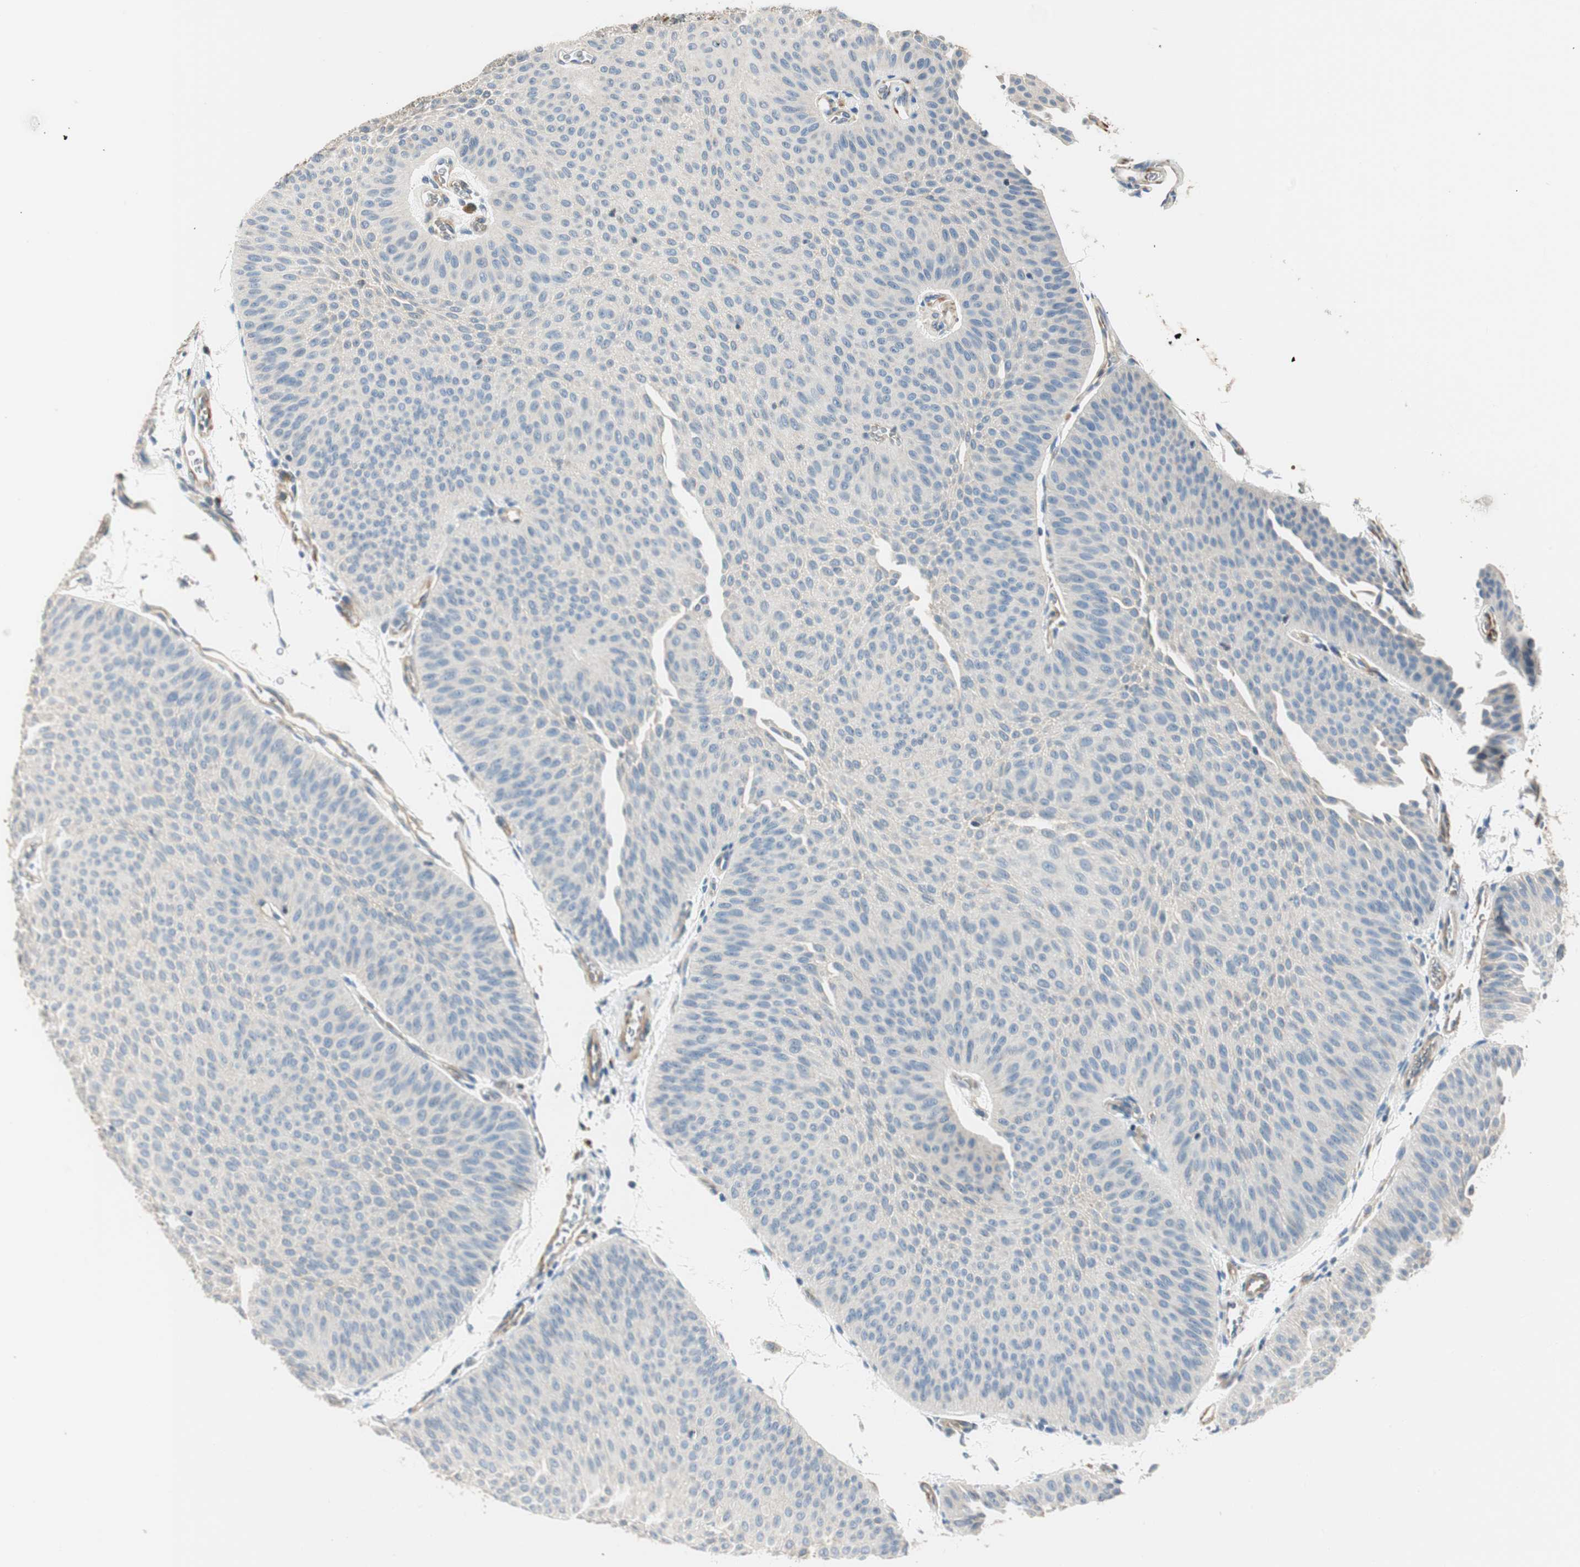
{"staining": {"intensity": "negative", "quantity": "none", "location": "none"}, "tissue": "urothelial cancer", "cell_type": "Tumor cells", "image_type": "cancer", "snomed": [{"axis": "morphology", "description": "Urothelial carcinoma, Low grade"}, {"axis": "topography", "description": "Urinary bladder"}], "caption": "An IHC image of urothelial carcinoma (low-grade) is shown. There is no staining in tumor cells of urothelial carcinoma (low-grade). (DAB (3,3'-diaminobenzidine) IHC, high magnification).", "gene": "RORB", "patient": {"sex": "female", "age": 60}}